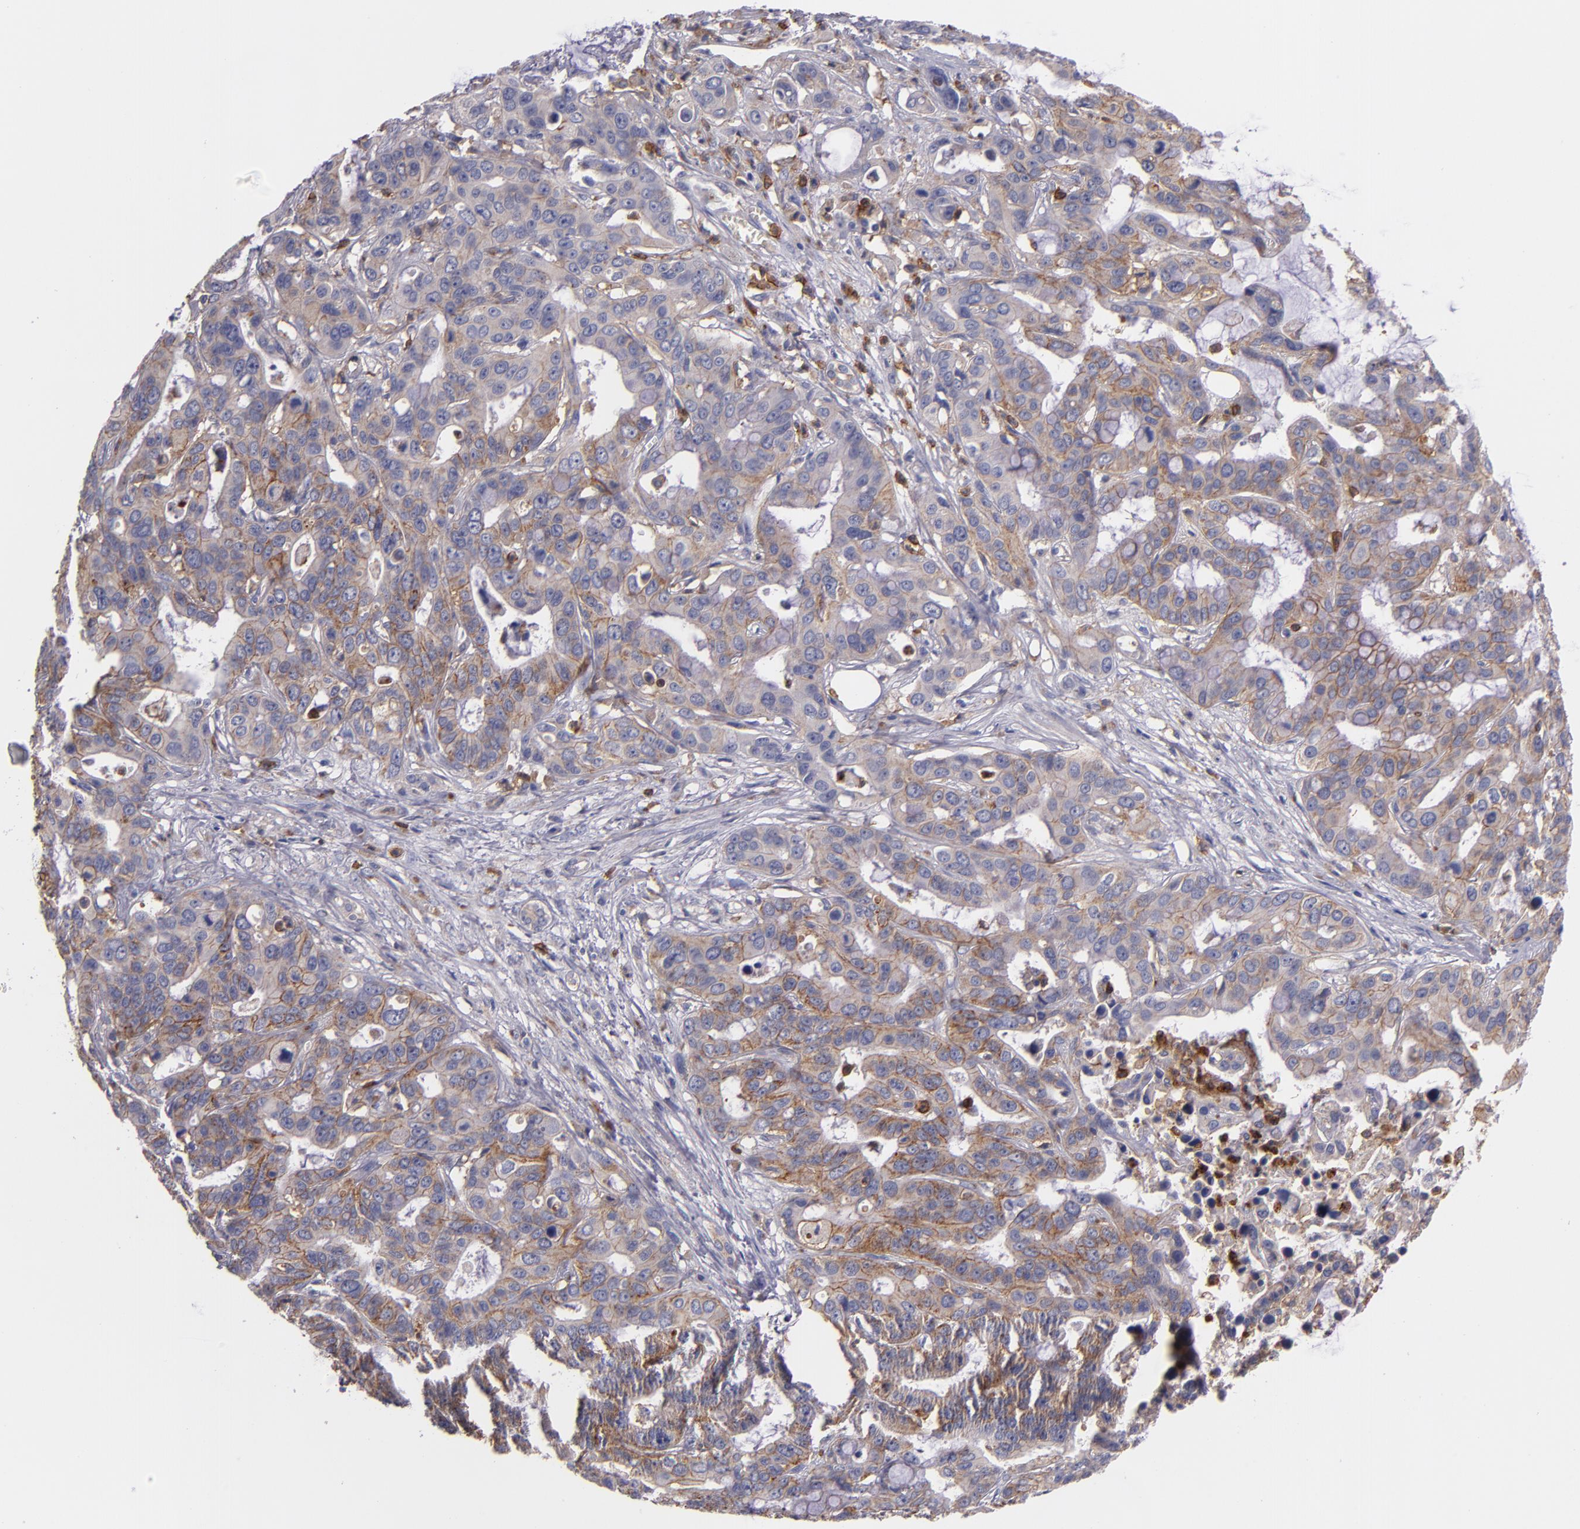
{"staining": {"intensity": "moderate", "quantity": "25%-75%", "location": "cytoplasmic/membranous"}, "tissue": "liver cancer", "cell_type": "Tumor cells", "image_type": "cancer", "snomed": [{"axis": "morphology", "description": "Cholangiocarcinoma"}, {"axis": "topography", "description": "Liver"}], "caption": "Liver cancer (cholangiocarcinoma) stained with a brown dye shows moderate cytoplasmic/membranous positive expression in about 25%-75% of tumor cells.", "gene": "C5AR1", "patient": {"sex": "female", "age": 65}}